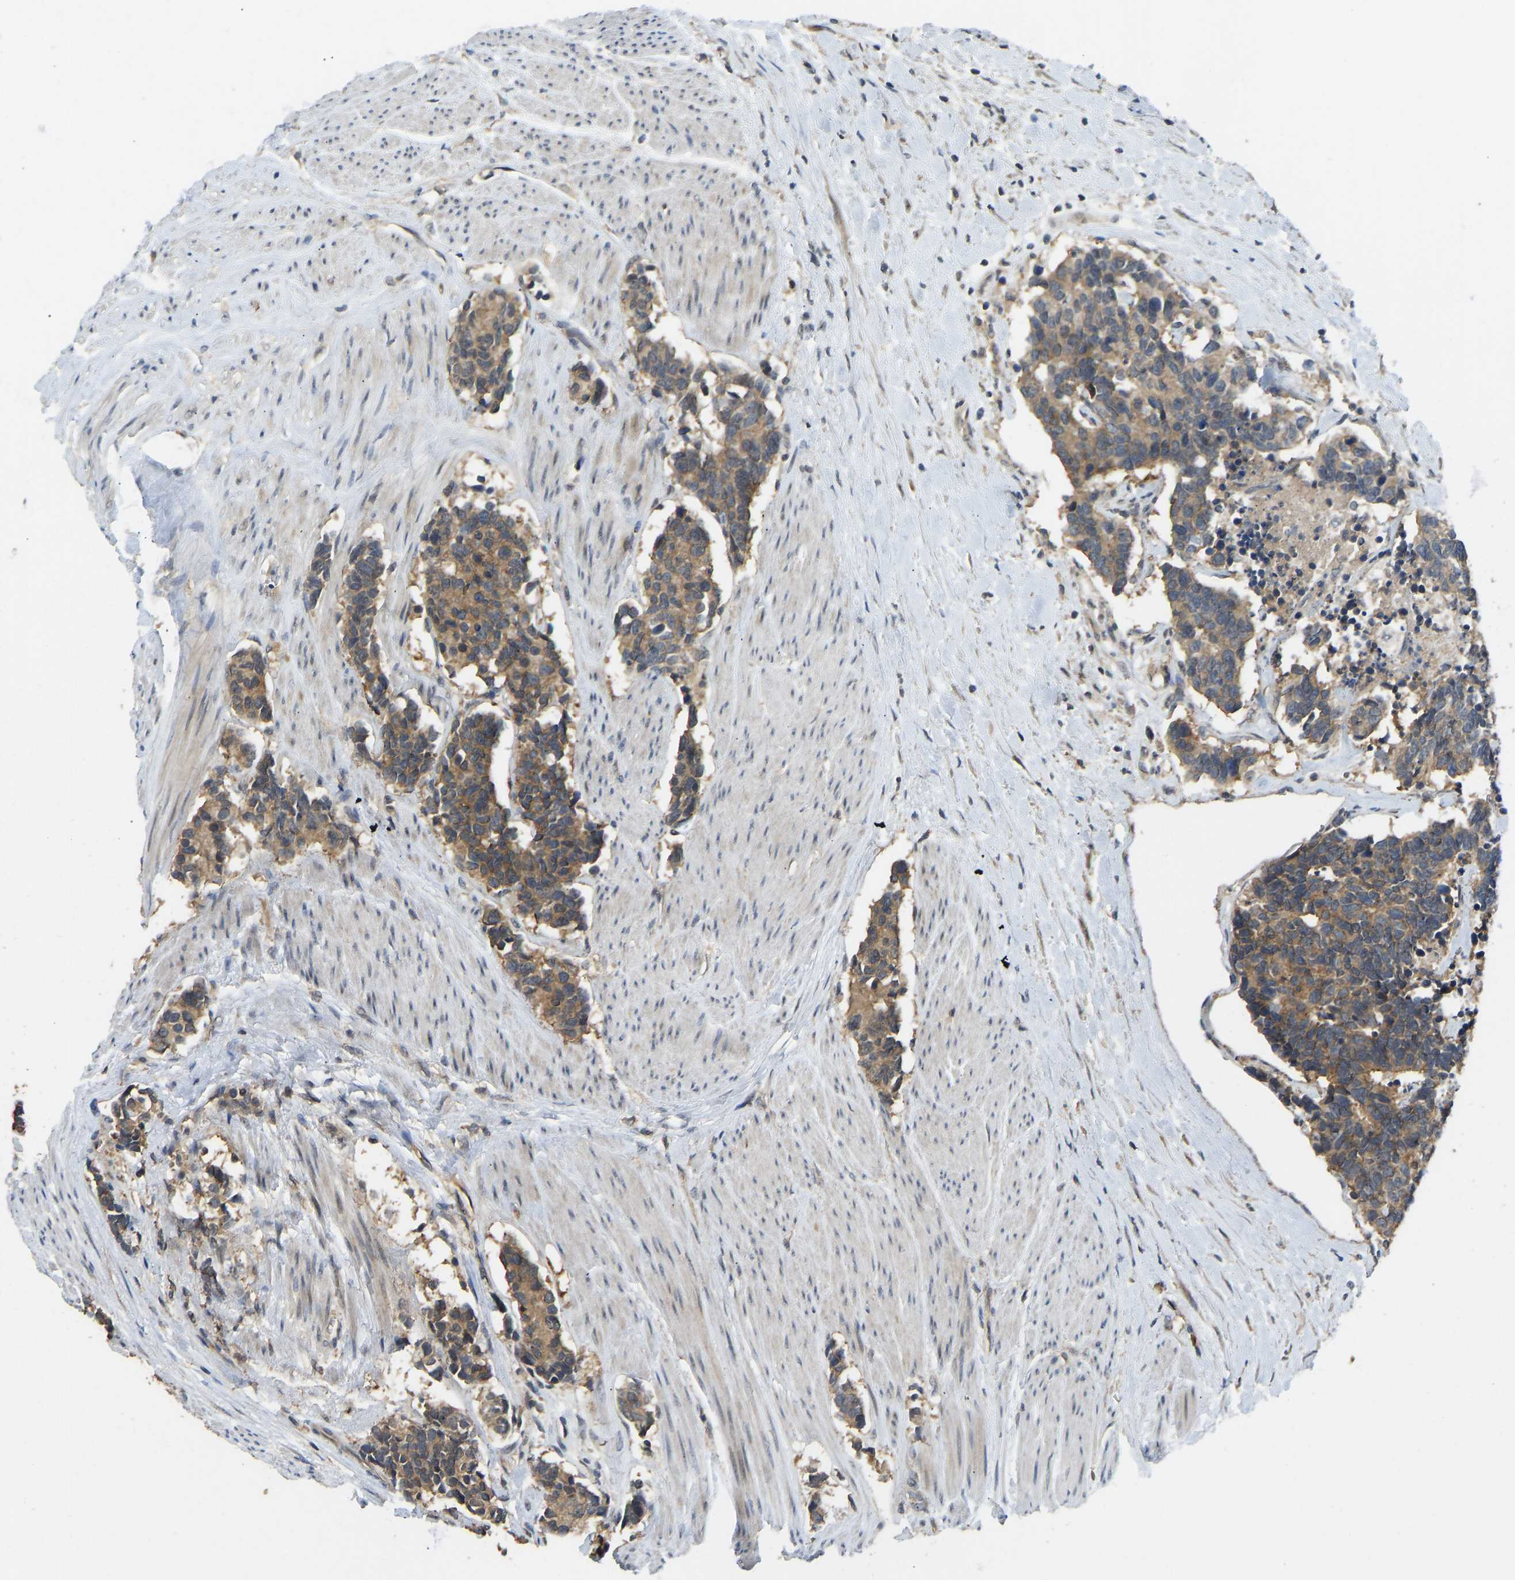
{"staining": {"intensity": "moderate", "quantity": ">75%", "location": "cytoplasmic/membranous"}, "tissue": "carcinoid", "cell_type": "Tumor cells", "image_type": "cancer", "snomed": [{"axis": "morphology", "description": "Carcinoma, NOS"}, {"axis": "morphology", "description": "Carcinoid, malignant, NOS"}, {"axis": "topography", "description": "Urinary bladder"}], "caption": "This is a histology image of IHC staining of carcinoid, which shows moderate positivity in the cytoplasmic/membranous of tumor cells.", "gene": "NDRG3", "patient": {"sex": "male", "age": 57}}